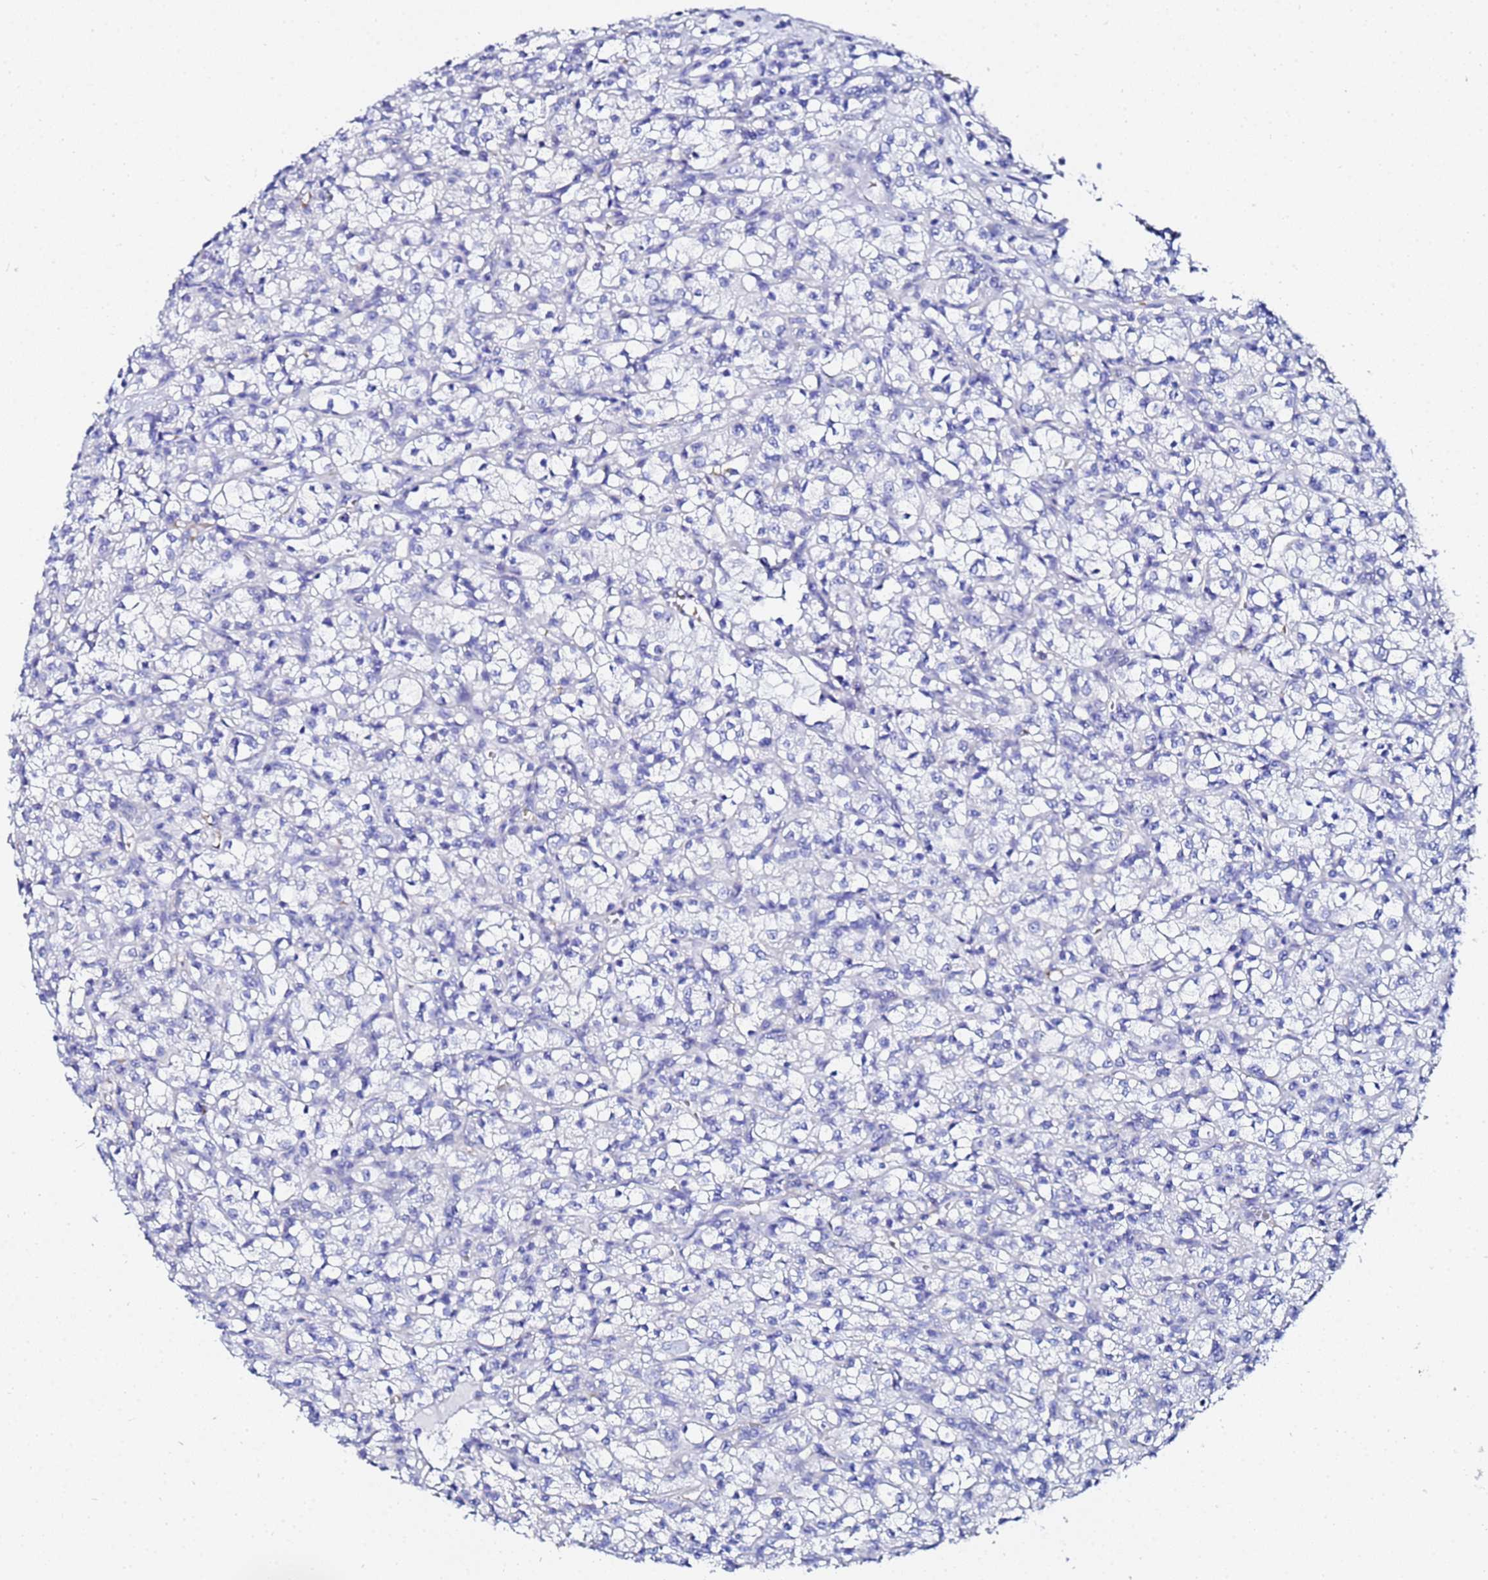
{"staining": {"intensity": "negative", "quantity": "none", "location": "none"}, "tissue": "renal cancer", "cell_type": "Tumor cells", "image_type": "cancer", "snomed": [{"axis": "morphology", "description": "Adenocarcinoma, NOS"}, {"axis": "topography", "description": "Kidney"}], "caption": "This is an IHC histopathology image of human renal cancer. There is no expression in tumor cells.", "gene": "ZNF26", "patient": {"sex": "female", "age": 59}}